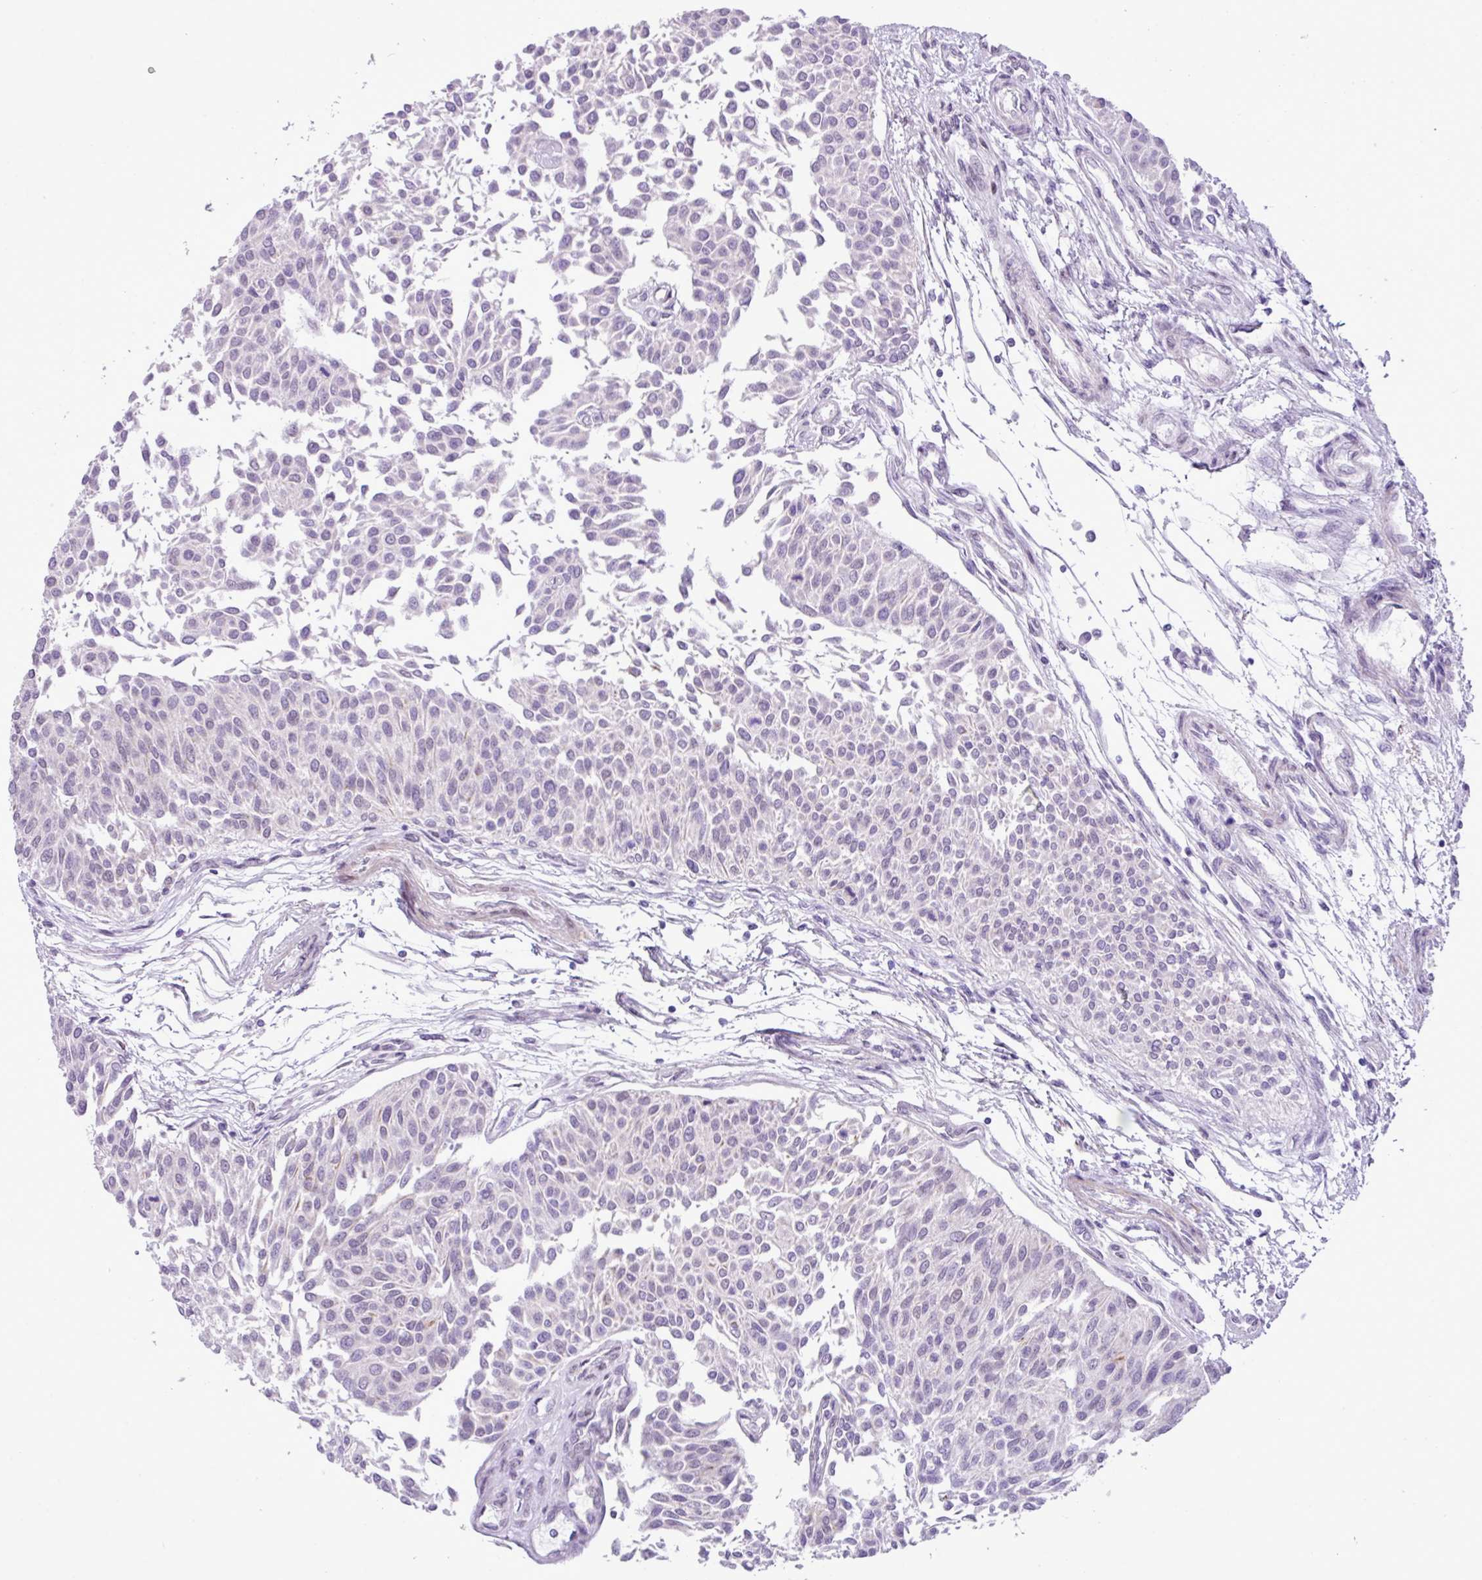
{"staining": {"intensity": "negative", "quantity": "none", "location": "none"}, "tissue": "urothelial cancer", "cell_type": "Tumor cells", "image_type": "cancer", "snomed": [{"axis": "morphology", "description": "Urothelial carcinoma, NOS"}, {"axis": "topography", "description": "Urinary bladder"}], "caption": "Protein analysis of urothelial cancer shows no significant staining in tumor cells. (Brightfield microscopy of DAB (3,3'-diaminobenzidine) IHC at high magnification).", "gene": "YLPM1", "patient": {"sex": "male", "age": 55}}